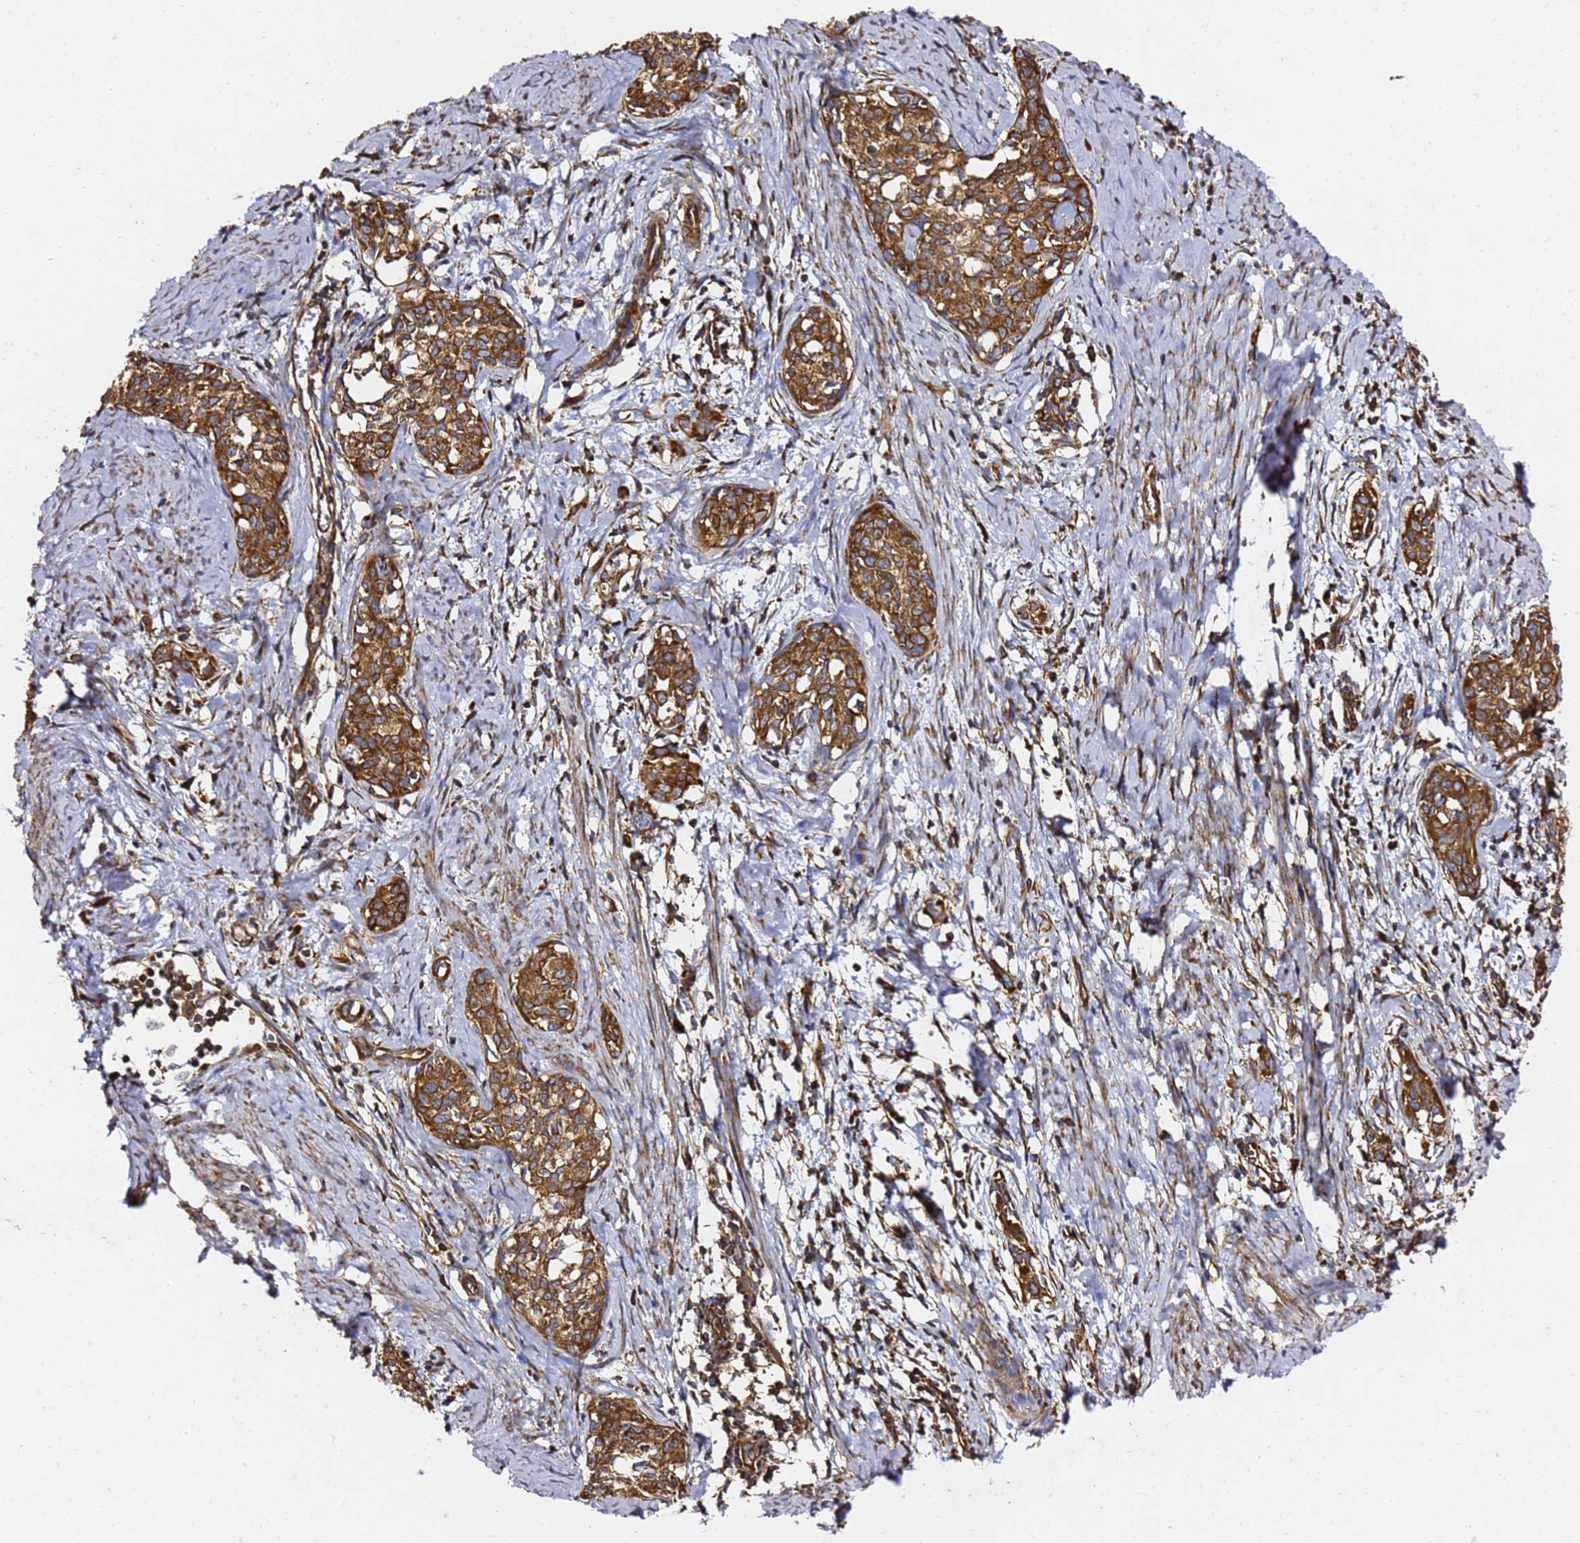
{"staining": {"intensity": "strong", "quantity": ">75%", "location": "cytoplasmic/membranous"}, "tissue": "cervical cancer", "cell_type": "Tumor cells", "image_type": "cancer", "snomed": [{"axis": "morphology", "description": "Squamous cell carcinoma, NOS"}, {"axis": "topography", "description": "Cervix"}], "caption": "An image of cervical cancer (squamous cell carcinoma) stained for a protein shows strong cytoplasmic/membranous brown staining in tumor cells.", "gene": "TPST1", "patient": {"sex": "female", "age": 52}}